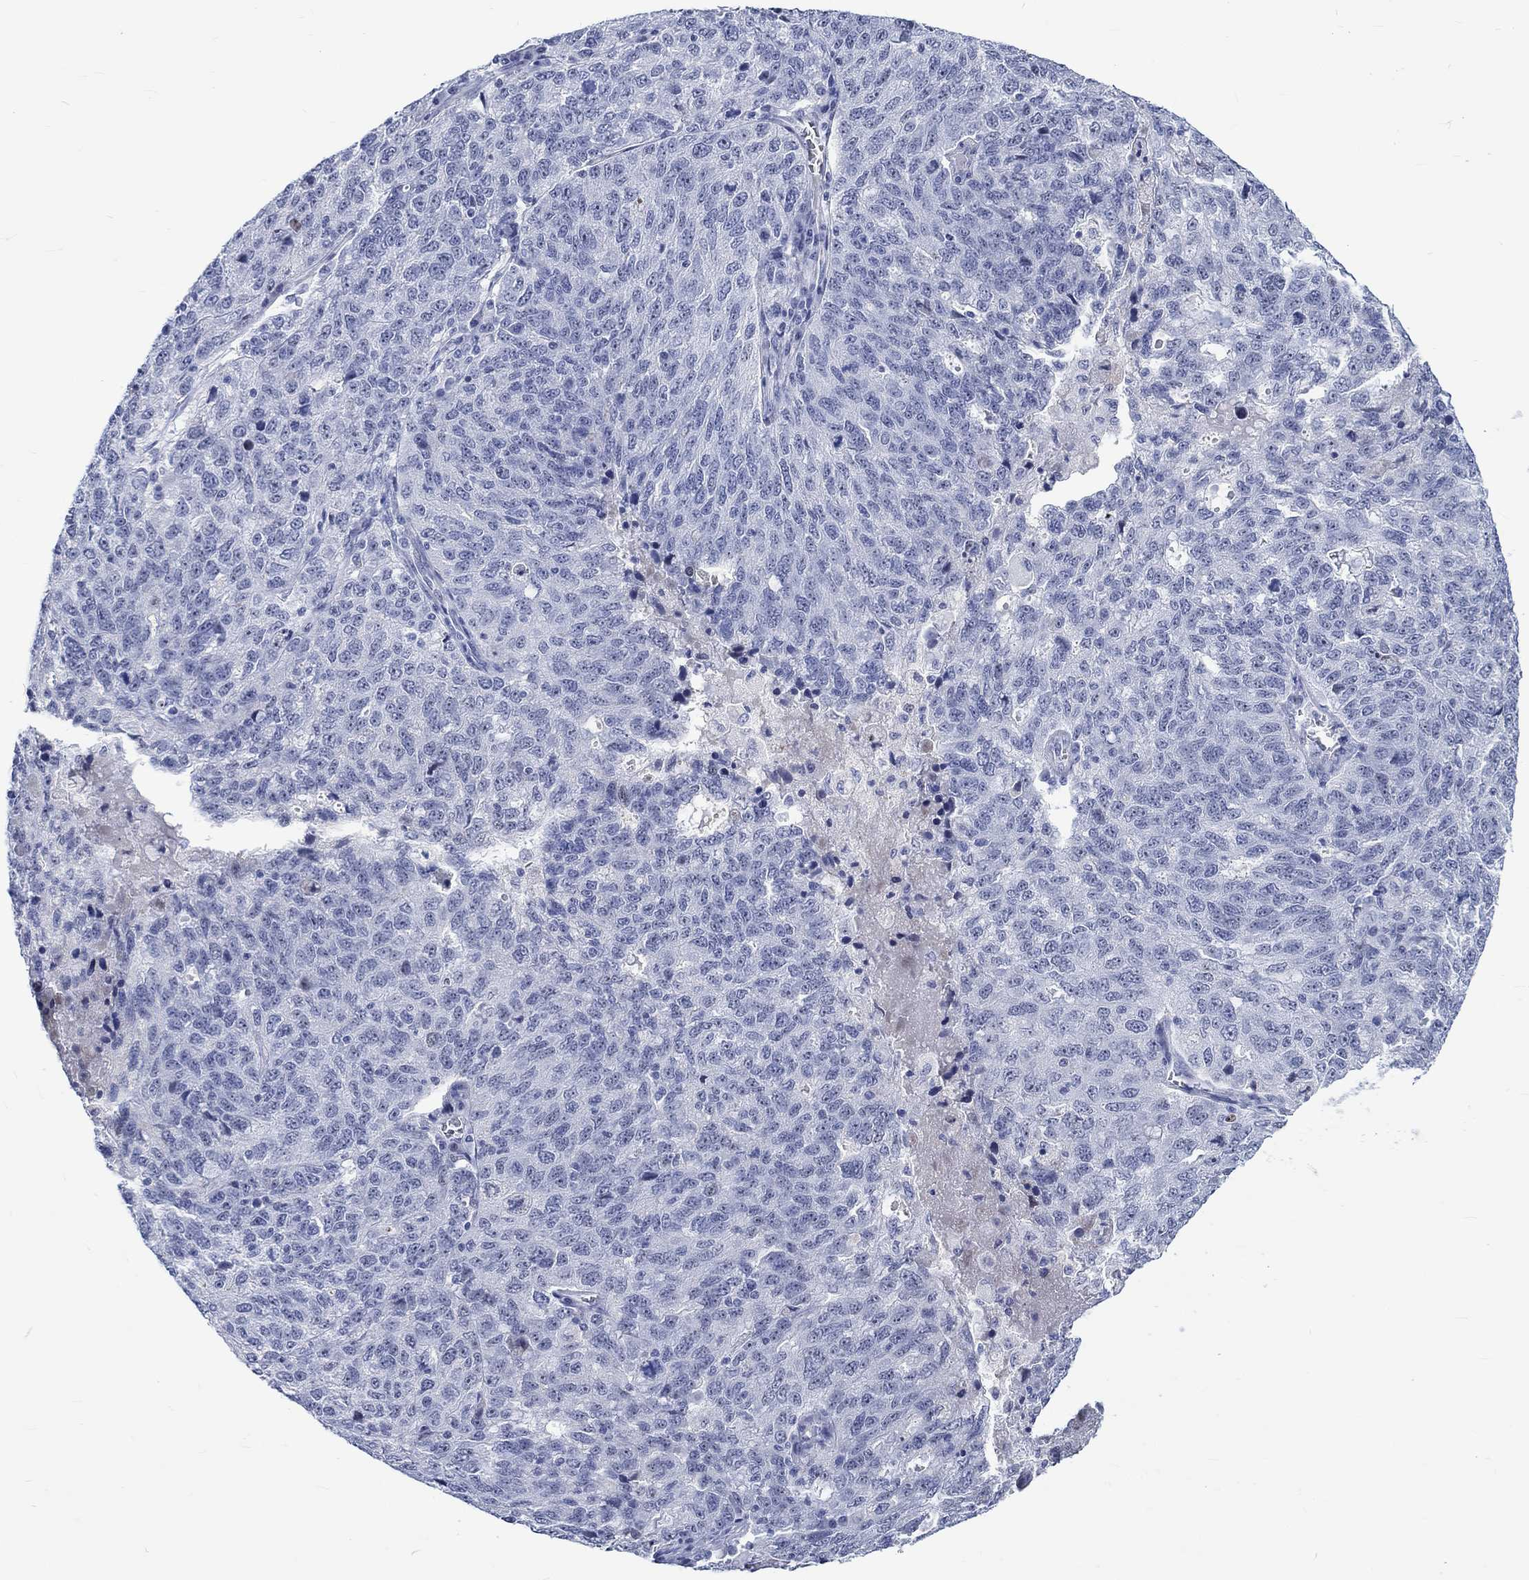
{"staining": {"intensity": "negative", "quantity": "none", "location": "none"}, "tissue": "ovarian cancer", "cell_type": "Tumor cells", "image_type": "cancer", "snomed": [{"axis": "morphology", "description": "Cystadenocarcinoma, serous, NOS"}, {"axis": "topography", "description": "Ovary"}], "caption": "This is an IHC photomicrograph of human serous cystadenocarcinoma (ovarian). There is no expression in tumor cells.", "gene": "ZNF446", "patient": {"sex": "female", "age": 71}}